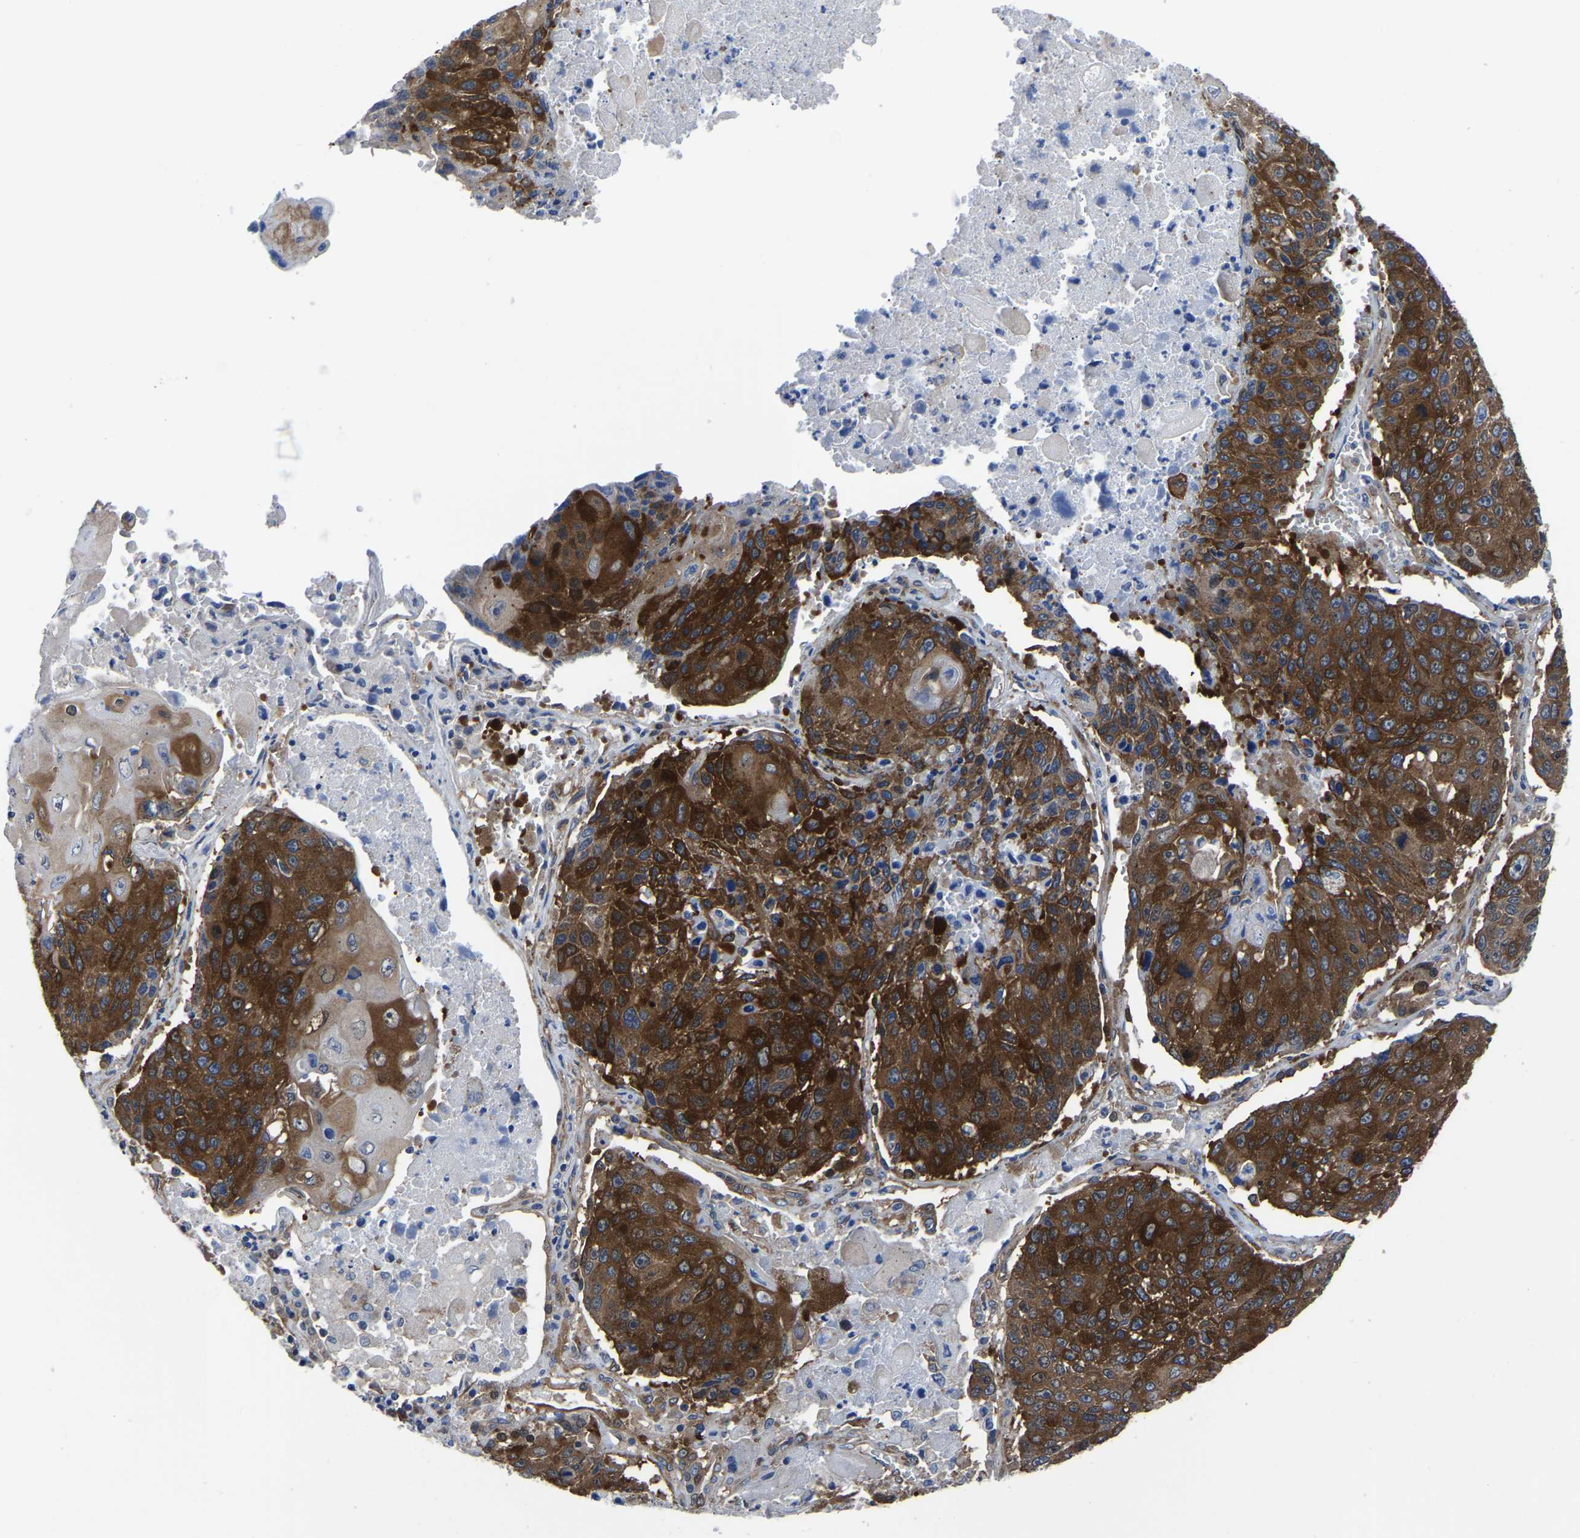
{"staining": {"intensity": "strong", "quantity": ">75%", "location": "cytoplasmic/membranous"}, "tissue": "lung cancer", "cell_type": "Tumor cells", "image_type": "cancer", "snomed": [{"axis": "morphology", "description": "Squamous cell carcinoma, NOS"}, {"axis": "topography", "description": "Lung"}], "caption": "Squamous cell carcinoma (lung) tissue reveals strong cytoplasmic/membranous expression in about >75% of tumor cells, visualized by immunohistochemistry.", "gene": "TFG", "patient": {"sex": "male", "age": 61}}